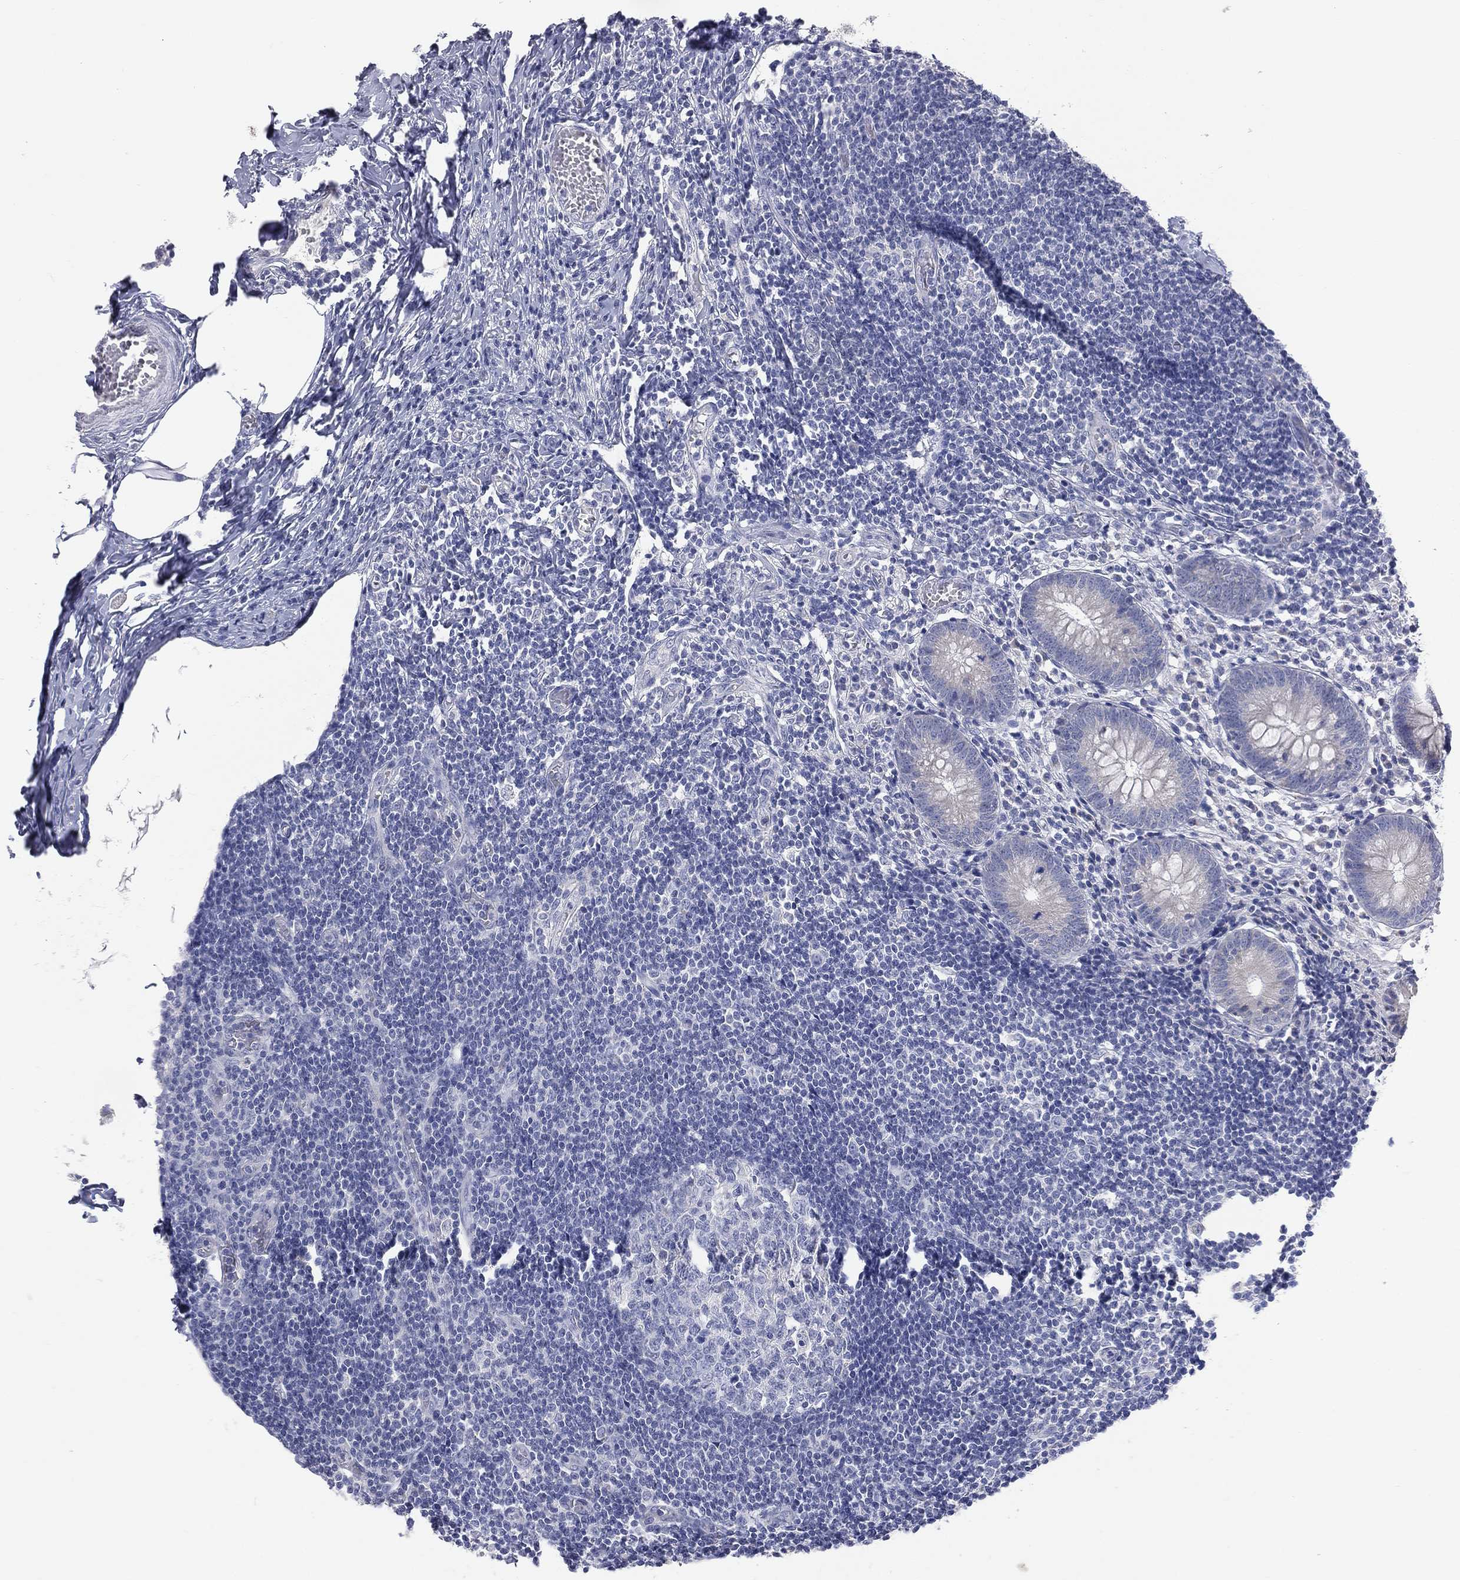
{"staining": {"intensity": "negative", "quantity": "none", "location": "none"}, "tissue": "appendix", "cell_type": "Glandular cells", "image_type": "normal", "snomed": [{"axis": "morphology", "description": "Normal tissue, NOS"}, {"axis": "topography", "description": "Appendix"}], "caption": "Human appendix stained for a protein using IHC displays no expression in glandular cells.", "gene": "STK31", "patient": {"sex": "female", "age": 40}}